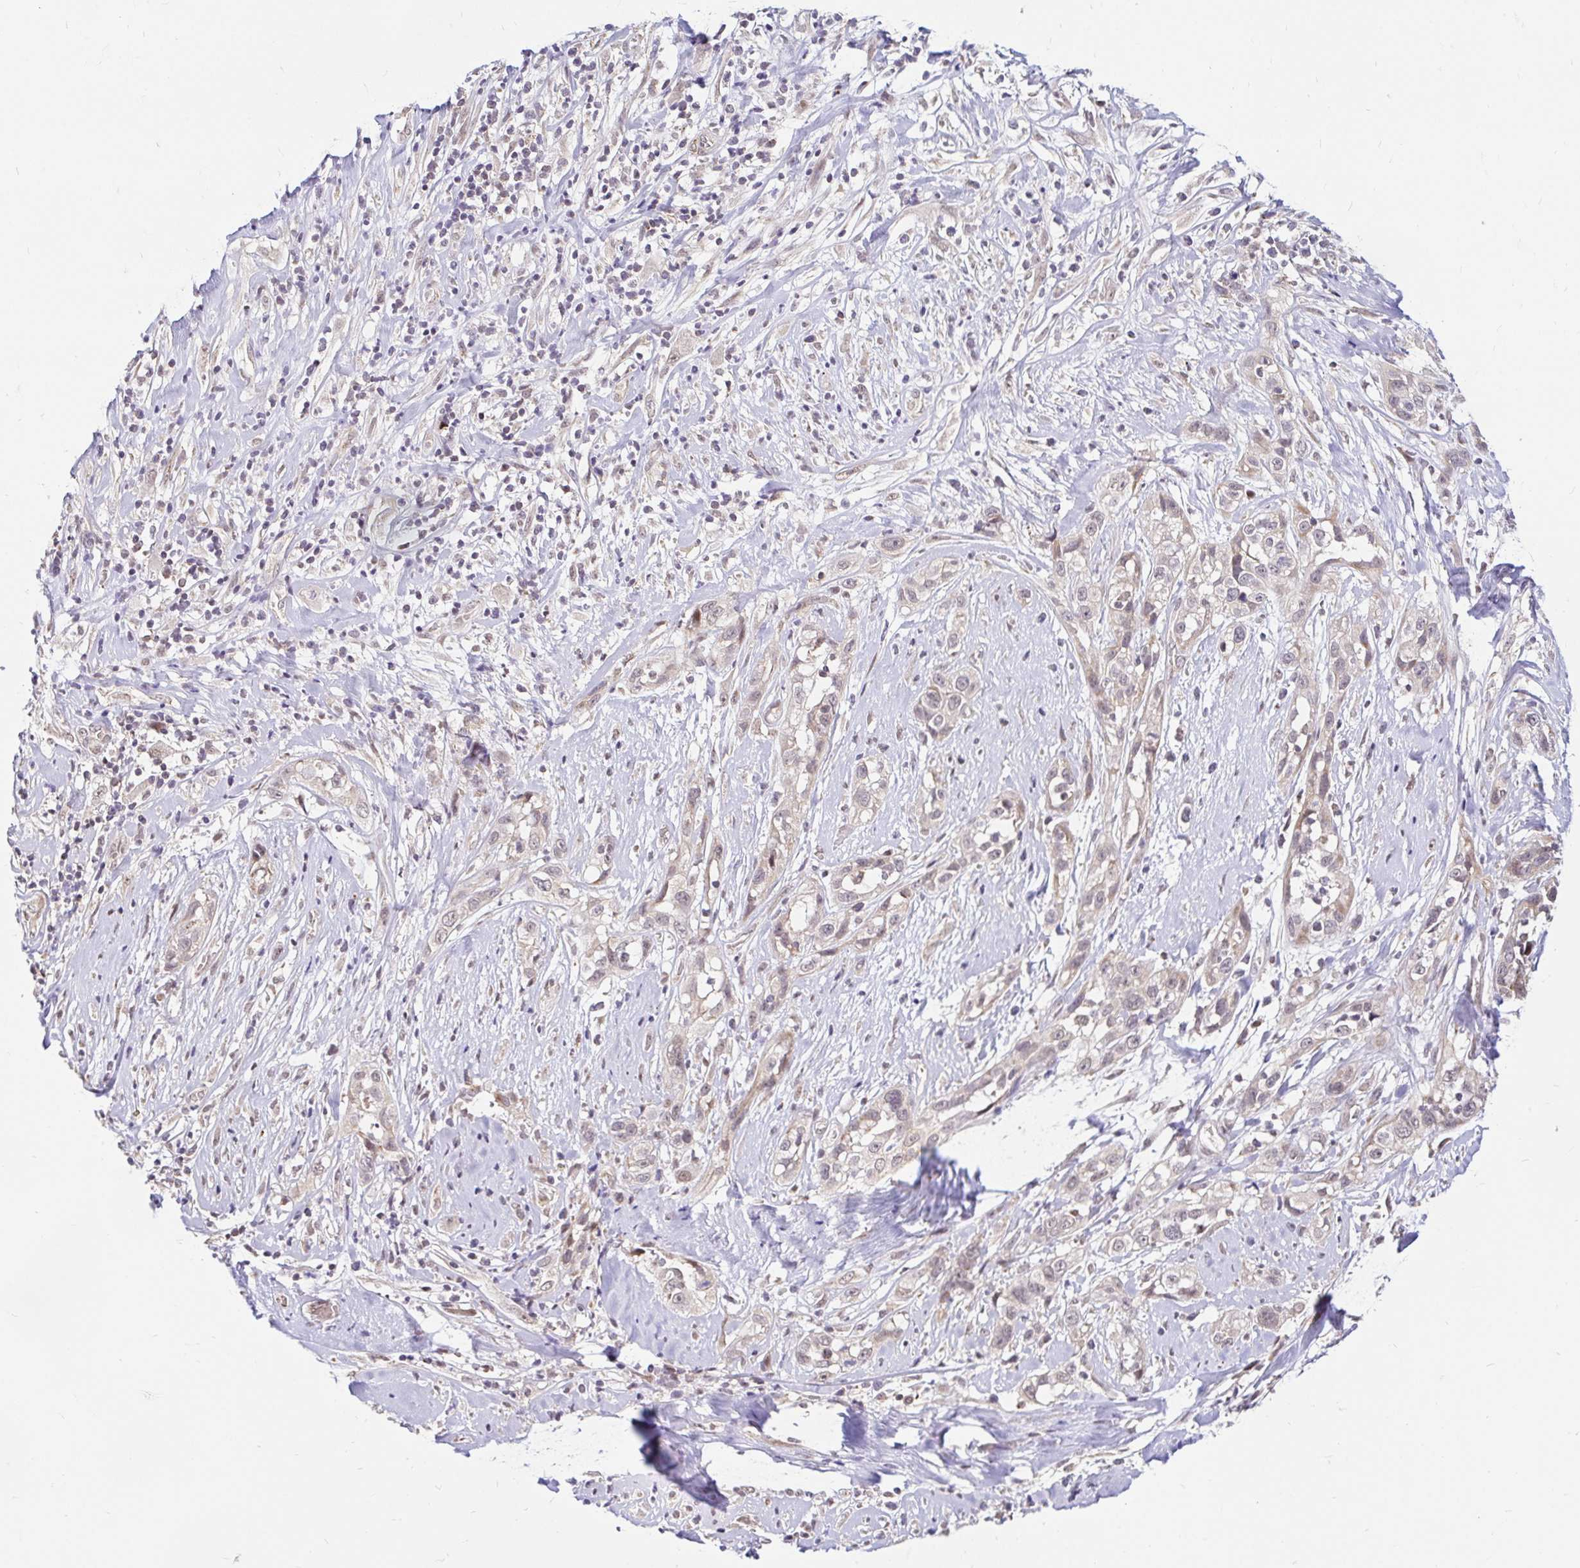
{"staining": {"intensity": "weak", "quantity": "<25%", "location": "cytoplasmic/membranous,nuclear"}, "tissue": "skin cancer", "cell_type": "Tumor cells", "image_type": "cancer", "snomed": [{"axis": "morphology", "description": "Squamous cell carcinoma, NOS"}, {"axis": "topography", "description": "Skin"}], "caption": "Tumor cells are negative for brown protein staining in skin squamous cell carcinoma.", "gene": "TIMM50", "patient": {"sex": "male", "age": 82}}